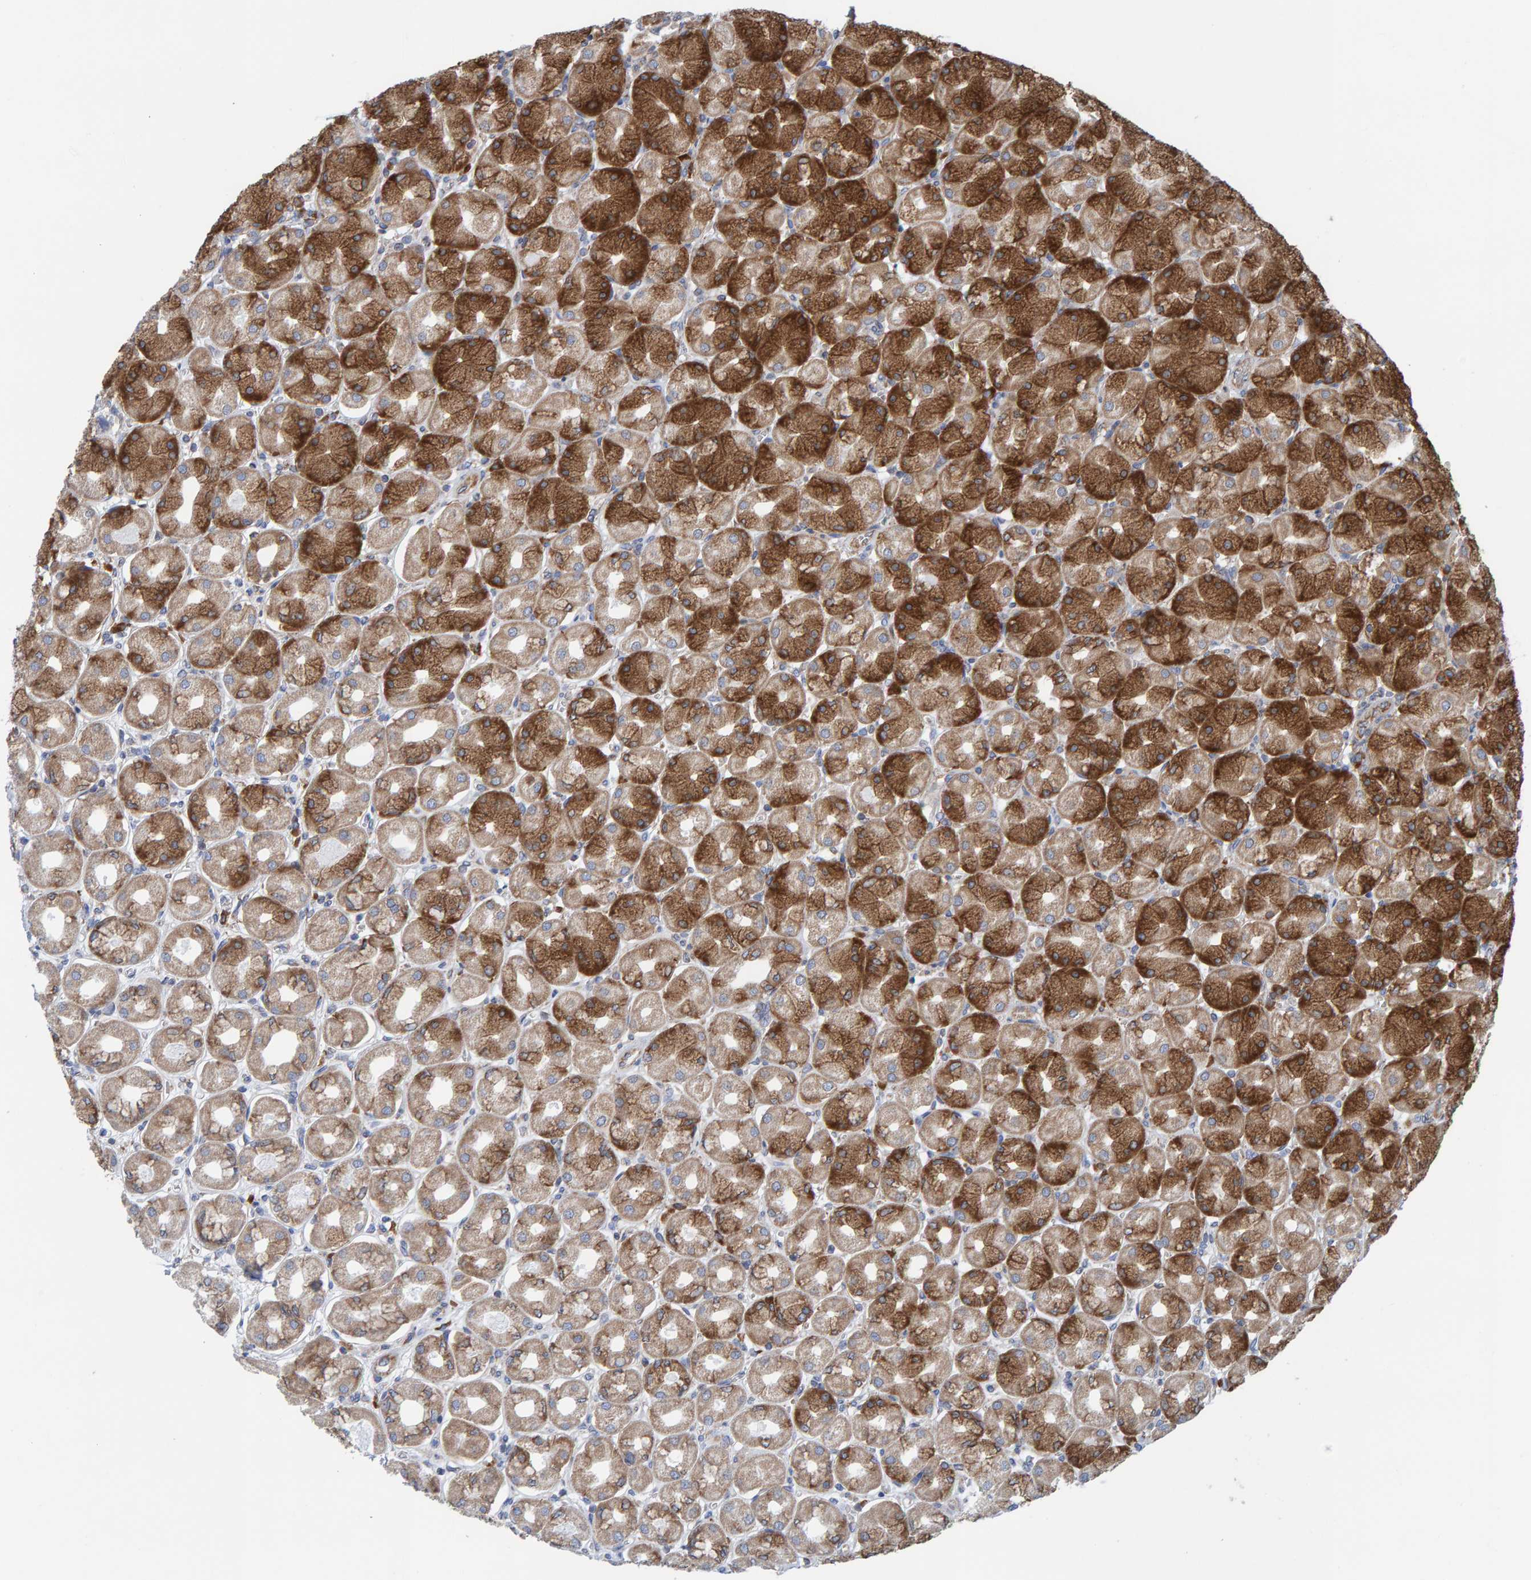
{"staining": {"intensity": "strong", "quantity": ">75%", "location": "cytoplasmic/membranous"}, "tissue": "stomach", "cell_type": "Glandular cells", "image_type": "normal", "snomed": [{"axis": "morphology", "description": "Normal tissue, NOS"}, {"axis": "topography", "description": "Stomach, upper"}], "caption": "High-magnification brightfield microscopy of benign stomach stained with DAB (brown) and counterstained with hematoxylin (blue). glandular cells exhibit strong cytoplasmic/membranous expression is identified in about>75% of cells.", "gene": "CDK5RAP3", "patient": {"sex": "female", "age": 56}}